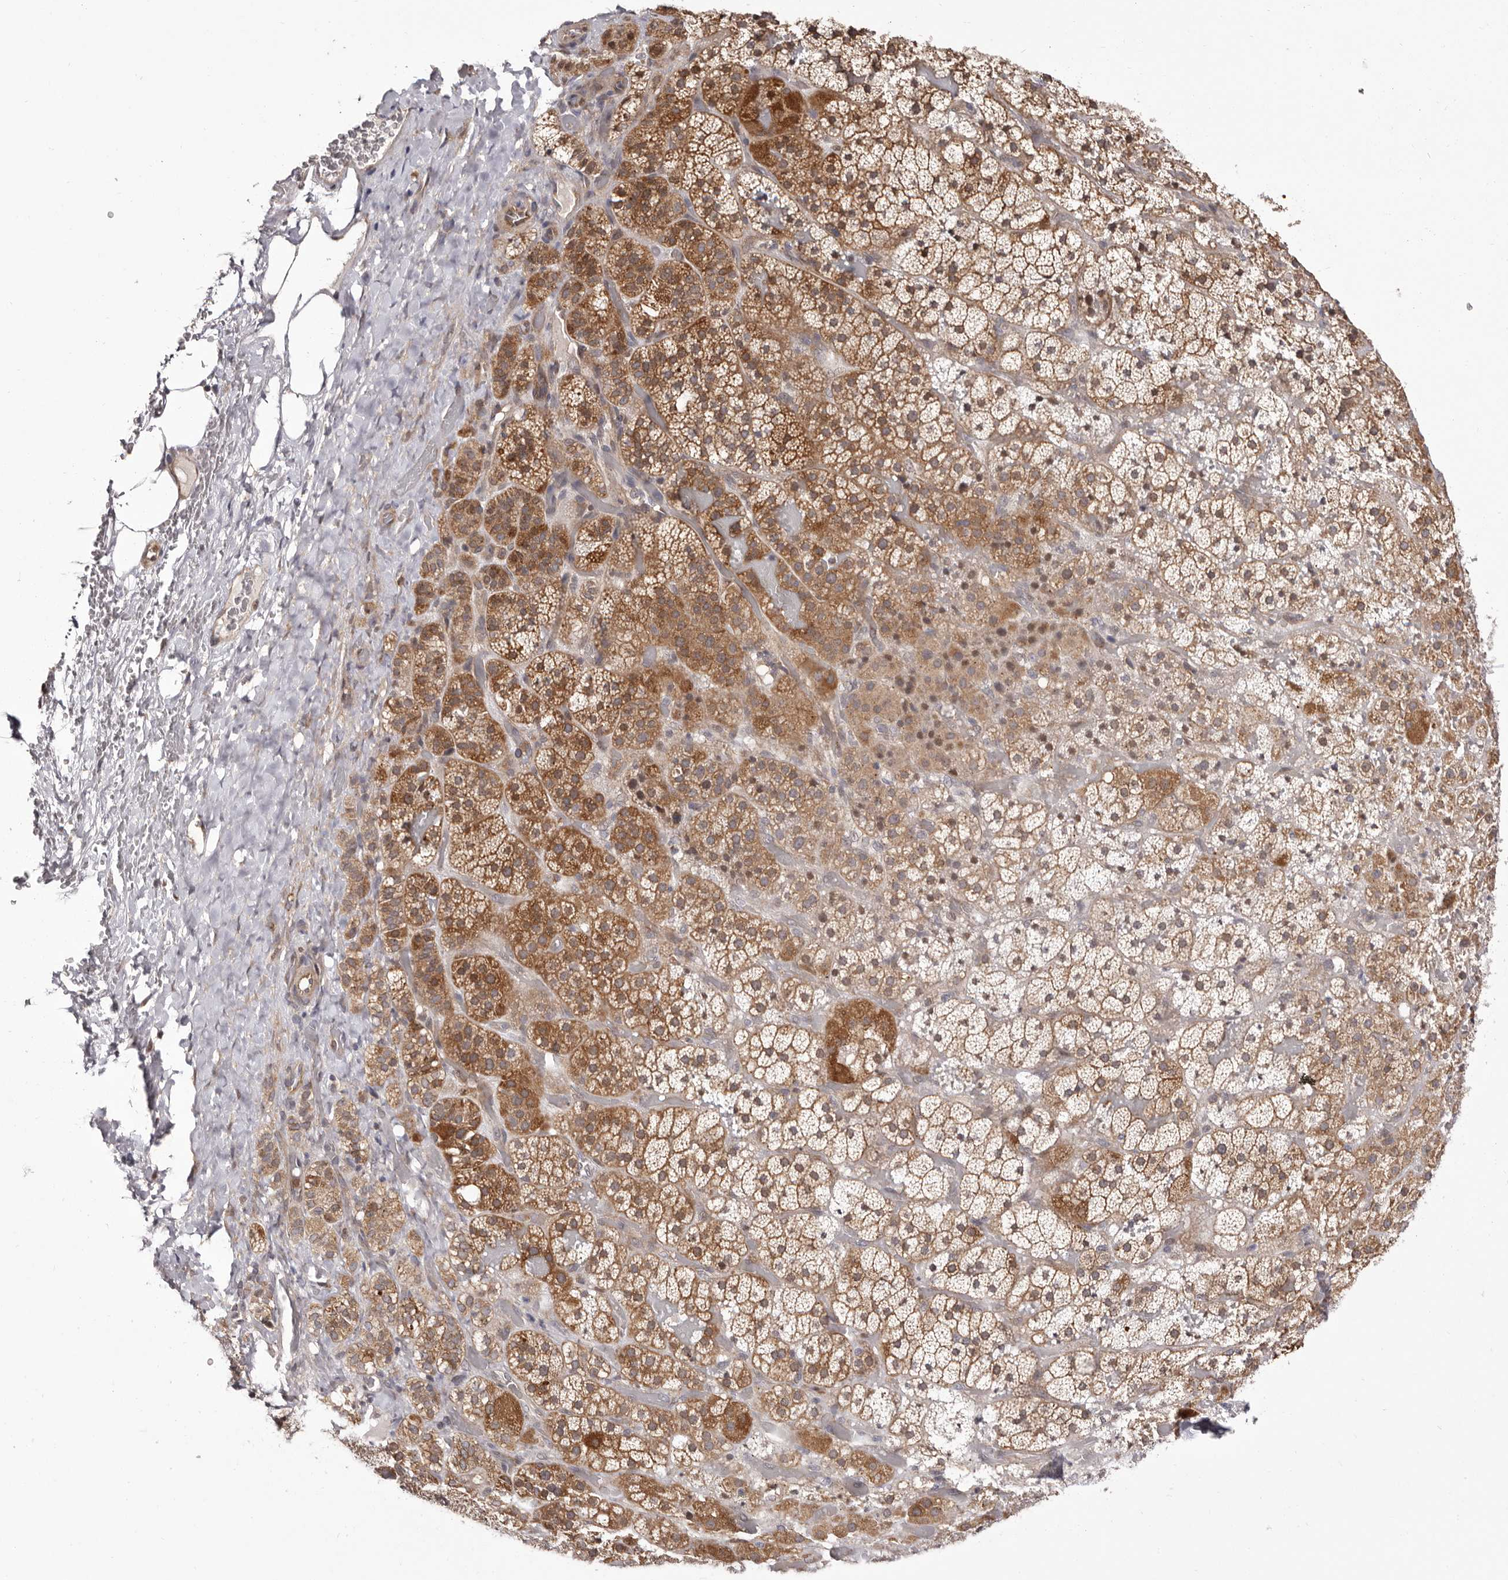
{"staining": {"intensity": "moderate", "quantity": ">75%", "location": "cytoplasmic/membranous"}, "tissue": "adrenal gland", "cell_type": "Glandular cells", "image_type": "normal", "snomed": [{"axis": "morphology", "description": "Normal tissue, NOS"}, {"axis": "topography", "description": "Adrenal gland"}], "caption": "Immunohistochemical staining of benign adrenal gland displays >75% levels of moderate cytoplasmic/membranous protein positivity in about >75% of glandular cells. Nuclei are stained in blue.", "gene": "GLRX3", "patient": {"sex": "male", "age": 57}}